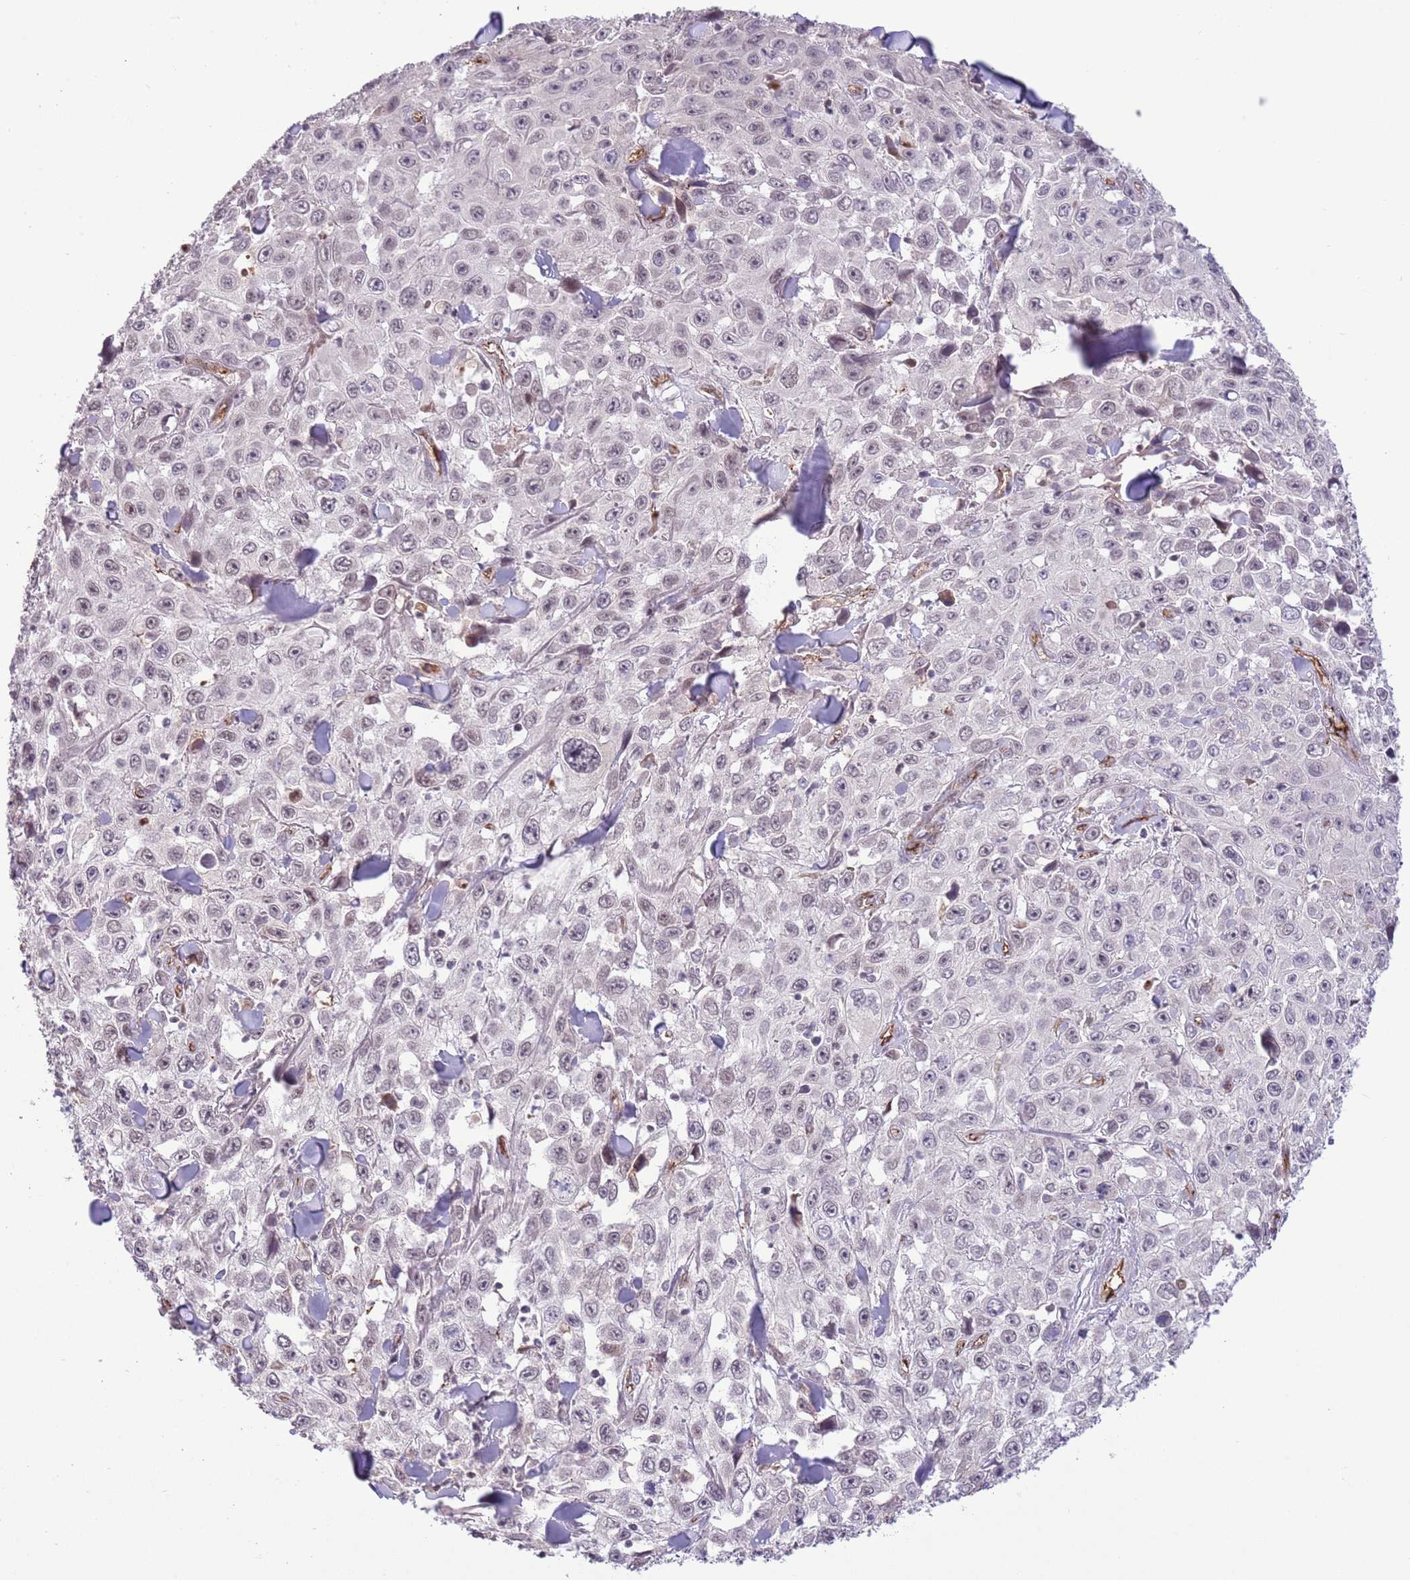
{"staining": {"intensity": "weak", "quantity": "<25%", "location": "nuclear"}, "tissue": "skin cancer", "cell_type": "Tumor cells", "image_type": "cancer", "snomed": [{"axis": "morphology", "description": "Squamous cell carcinoma, NOS"}, {"axis": "topography", "description": "Skin"}], "caption": "The histopathology image exhibits no staining of tumor cells in squamous cell carcinoma (skin).", "gene": "DPP10", "patient": {"sex": "male", "age": 82}}